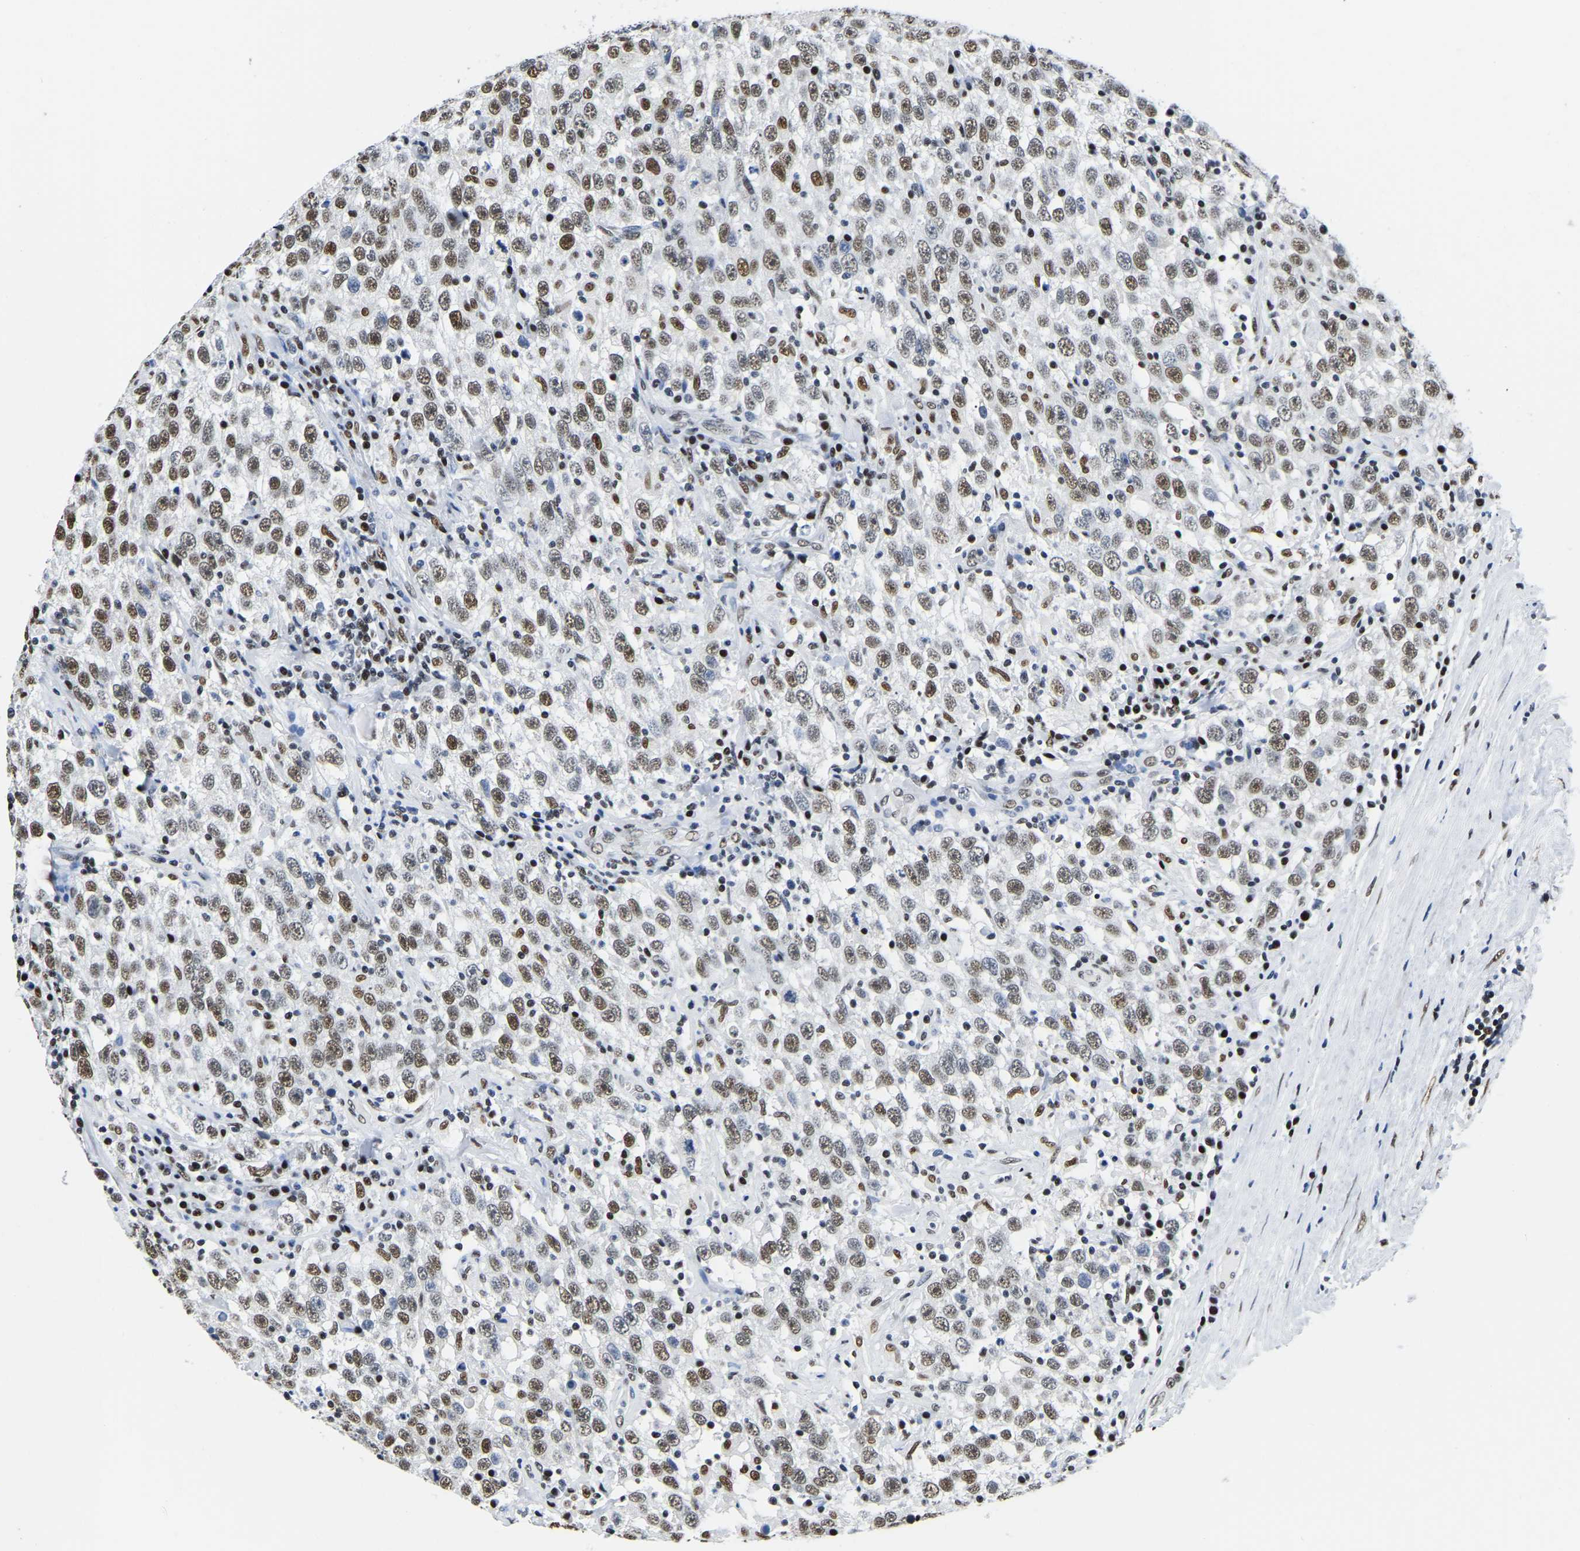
{"staining": {"intensity": "moderate", "quantity": ">75%", "location": "nuclear"}, "tissue": "testis cancer", "cell_type": "Tumor cells", "image_type": "cancer", "snomed": [{"axis": "morphology", "description": "Seminoma, NOS"}, {"axis": "topography", "description": "Testis"}], "caption": "DAB (3,3'-diaminobenzidine) immunohistochemical staining of seminoma (testis) shows moderate nuclear protein expression in about >75% of tumor cells.", "gene": "UBA1", "patient": {"sex": "male", "age": 41}}